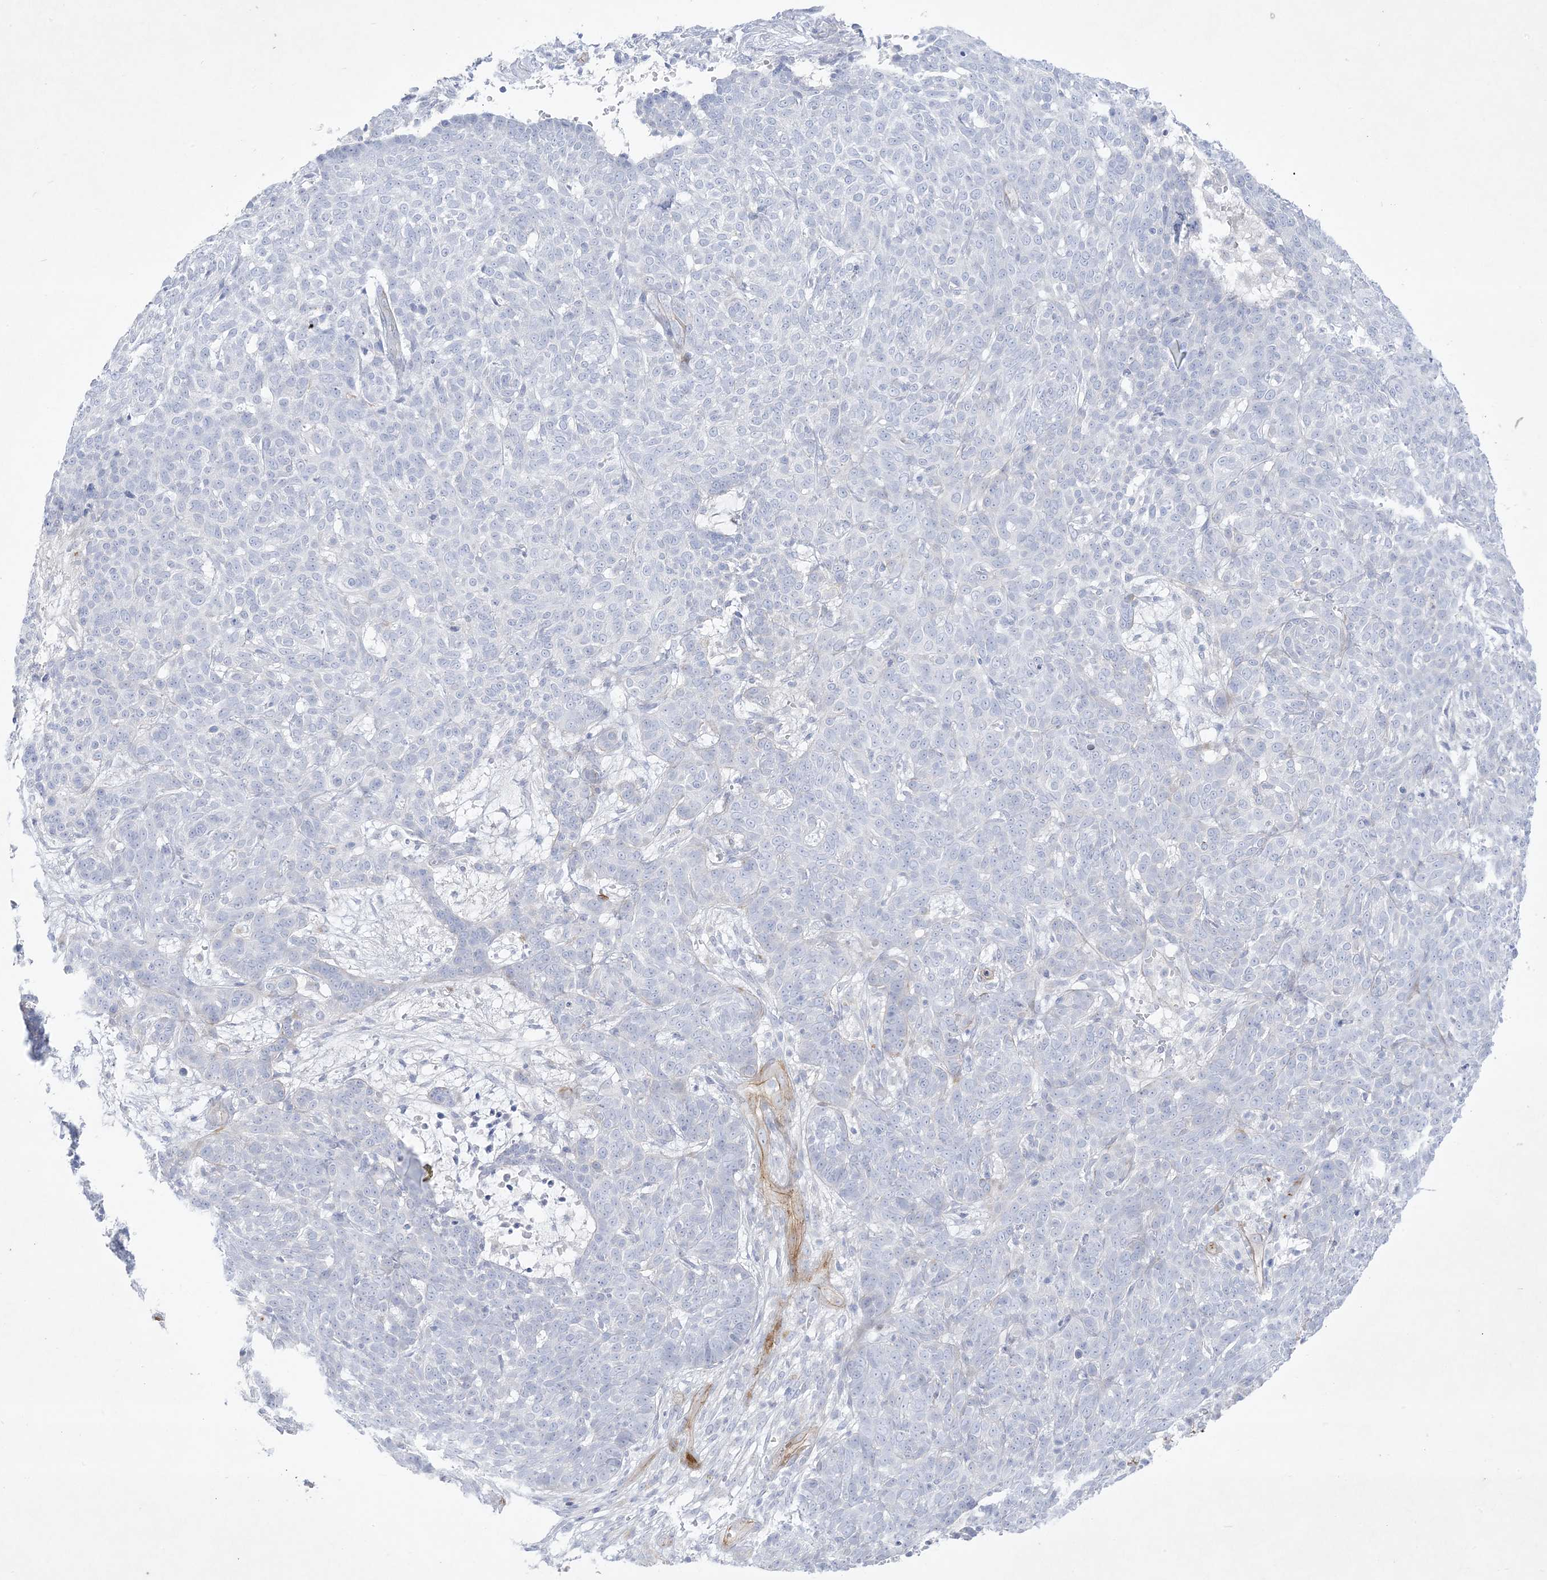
{"staining": {"intensity": "negative", "quantity": "none", "location": "none"}, "tissue": "skin cancer", "cell_type": "Tumor cells", "image_type": "cancer", "snomed": [{"axis": "morphology", "description": "Basal cell carcinoma"}, {"axis": "topography", "description": "Skin"}], "caption": "Immunohistochemistry (IHC) photomicrograph of basal cell carcinoma (skin) stained for a protein (brown), which demonstrates no expression in tumor cells.", "gene": "B3GNT7", "patient": {"sex": "male", "age": 85}}